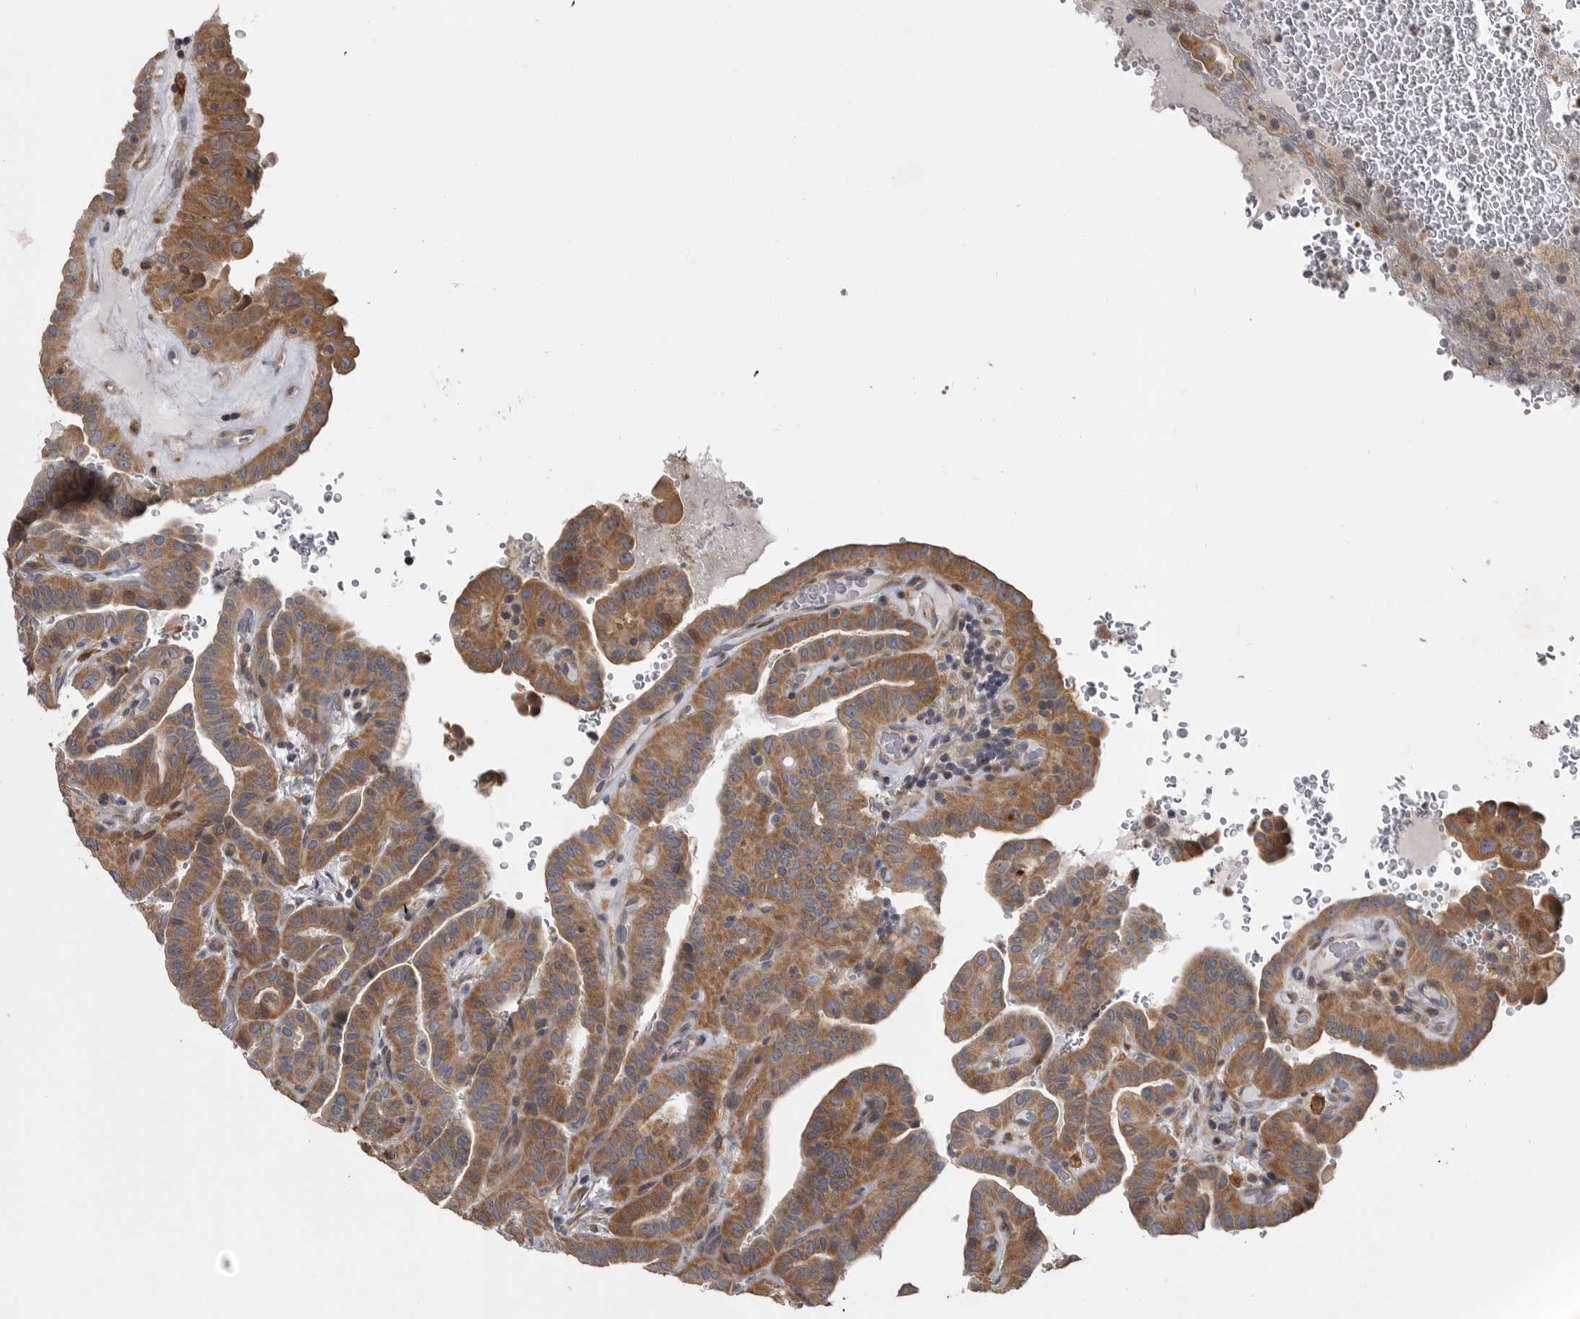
{"staining": {"intensity": "moderate", "quantity": ">75%", "location": "cytoplasmic/membranous"}, "tissue": "thyroid cancer", "cell_type": "Tumor cells", "image_type": "cancer", "snomed": [{"axis": "morphology", "description": "Papillary adenocarcinoma, NOS"}, {"axis": "topography", "description": "Thyroid gland"}], "caption": "The immunohistochemical stain labels moderate cytoplasmic/membranous expression in tumor cells of thyroid papillary adenocarcinoma tissue.", "gene": "ZNRF1", "patient": {"sex": "male", "age": 77}}